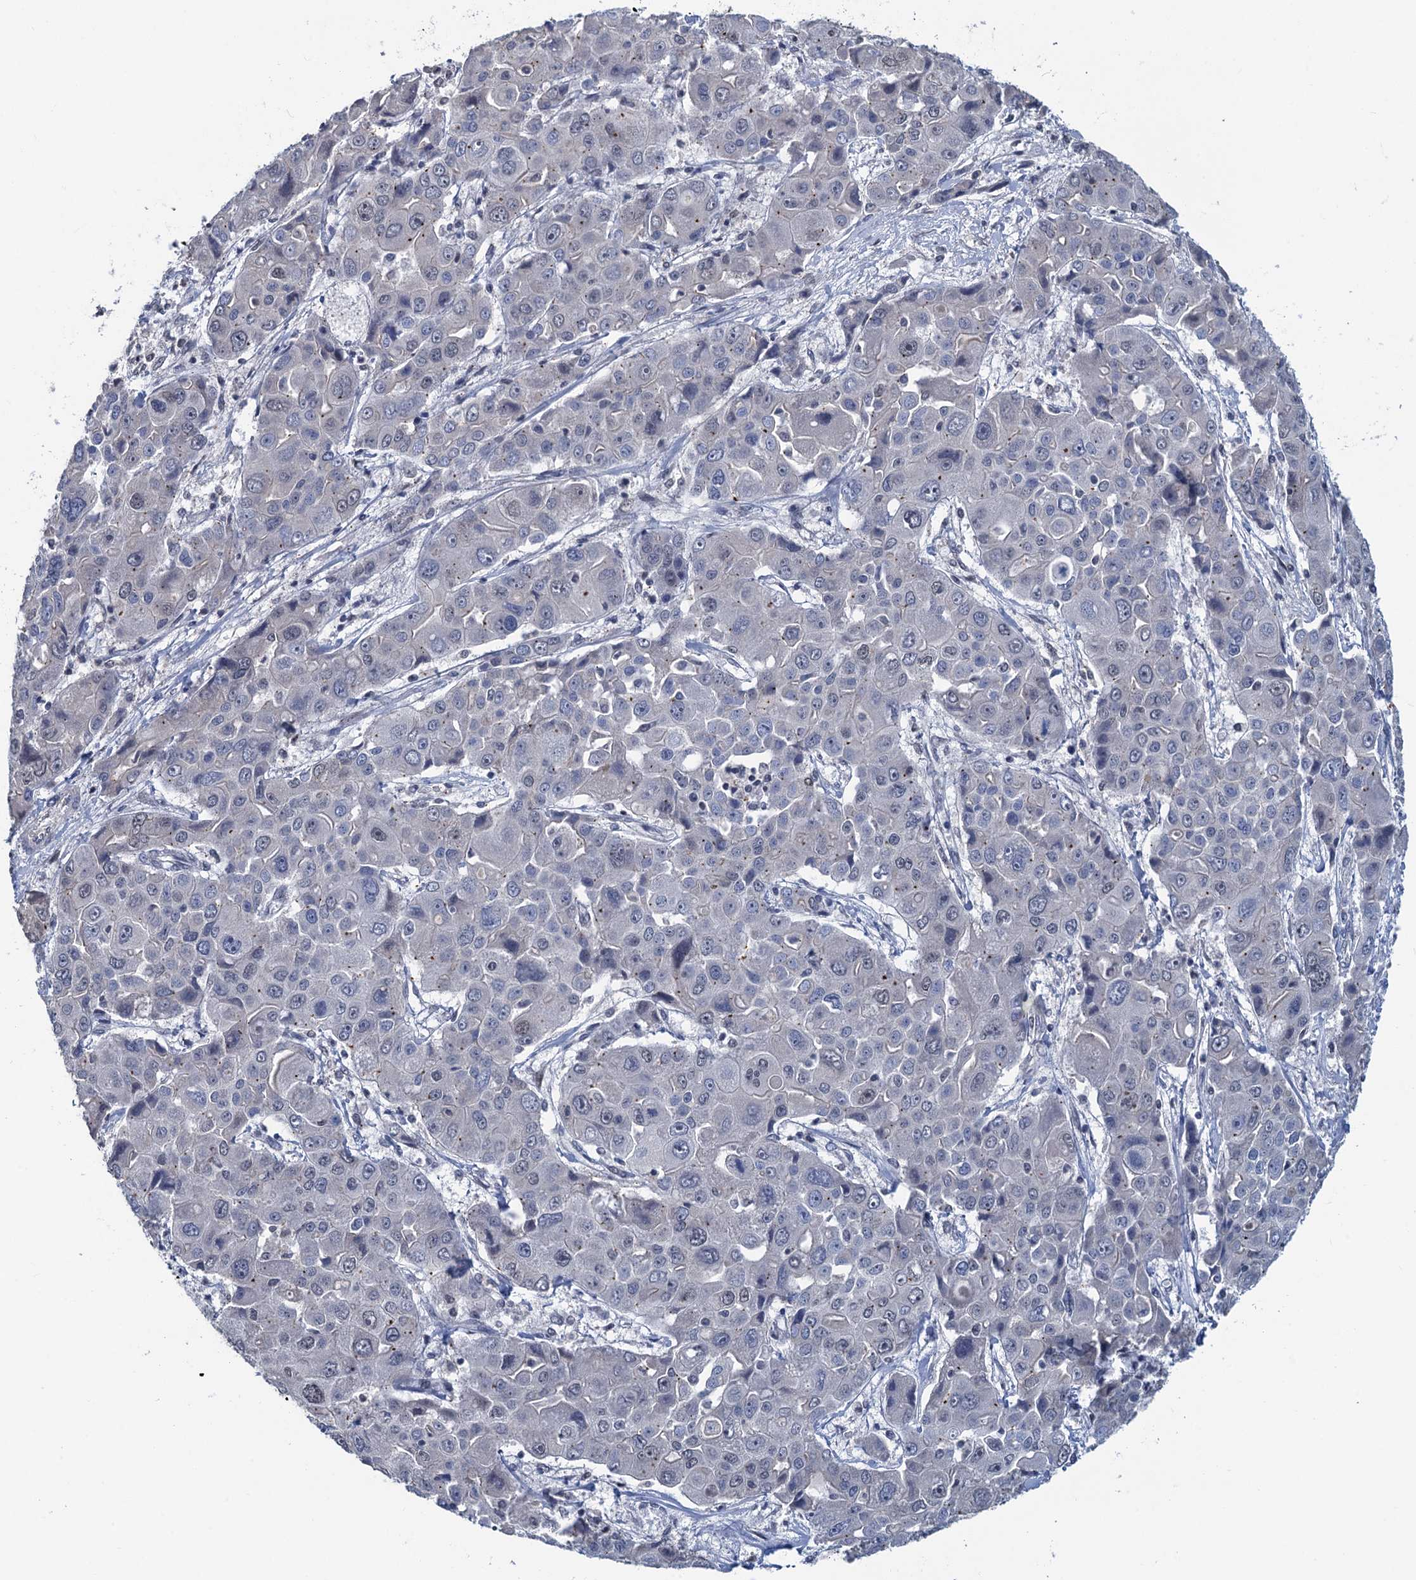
{"staining": {"intensity": "negative", "quantity": "none", "location": "none"}, "tissue": "liver cancer", "cell_type": "Tumor cells", "image_type": "cancer", "snomed": [{"axis": "morphology", "description": "Cholangiocarcinoma"}, {"axis": "topography", "description": "Liver"}], "caption": "IHC histopathology image of liver cancer (cholangiocarcinoma) stained for a protein (brown), which reveals no expression in tumor cells.", "gene": "RASSF4", "patient": {"sex": "male", "age": 67}}